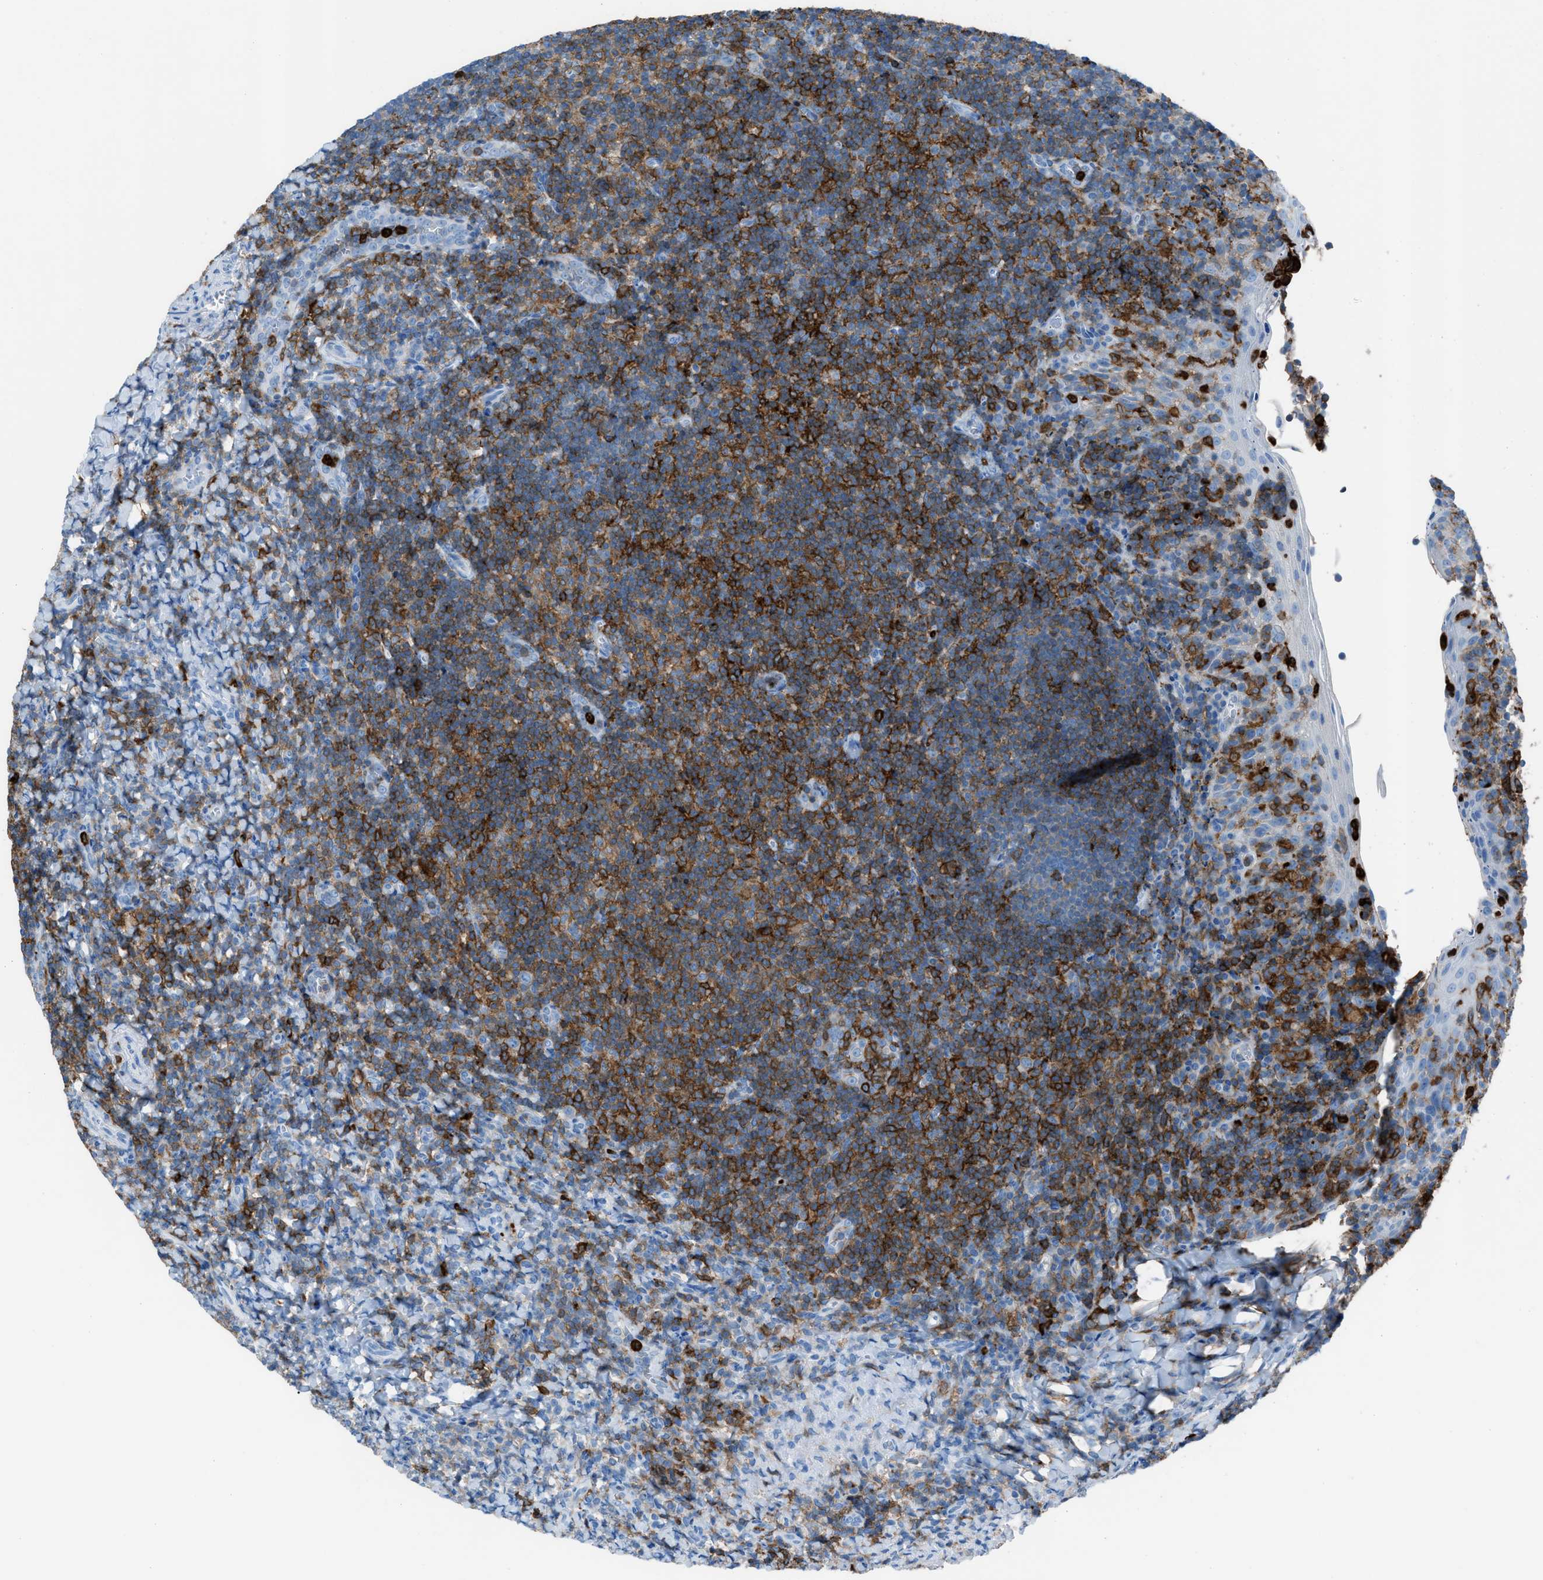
{"staining": {"intensity": "moderate", "quantity": "<25%", "location": "cytoplasmic/membranous"}, "tissue": "tonsil", "cell_type": "Germinal center cells", "image_type": "normal", "snomed": [{"axis": "morphology", "description": "Normal tissue, NOS"}, {"axis": "topography", "description": "Tonsil"}], "caption": "This image shows immunohistochemistry staining of normal tonsil, with low moderate cytoplasmic/membranous staining in about <25% of germinal center cells.", "gene": "ITGB2", "patient": {"sex": "male", "age": 37}}